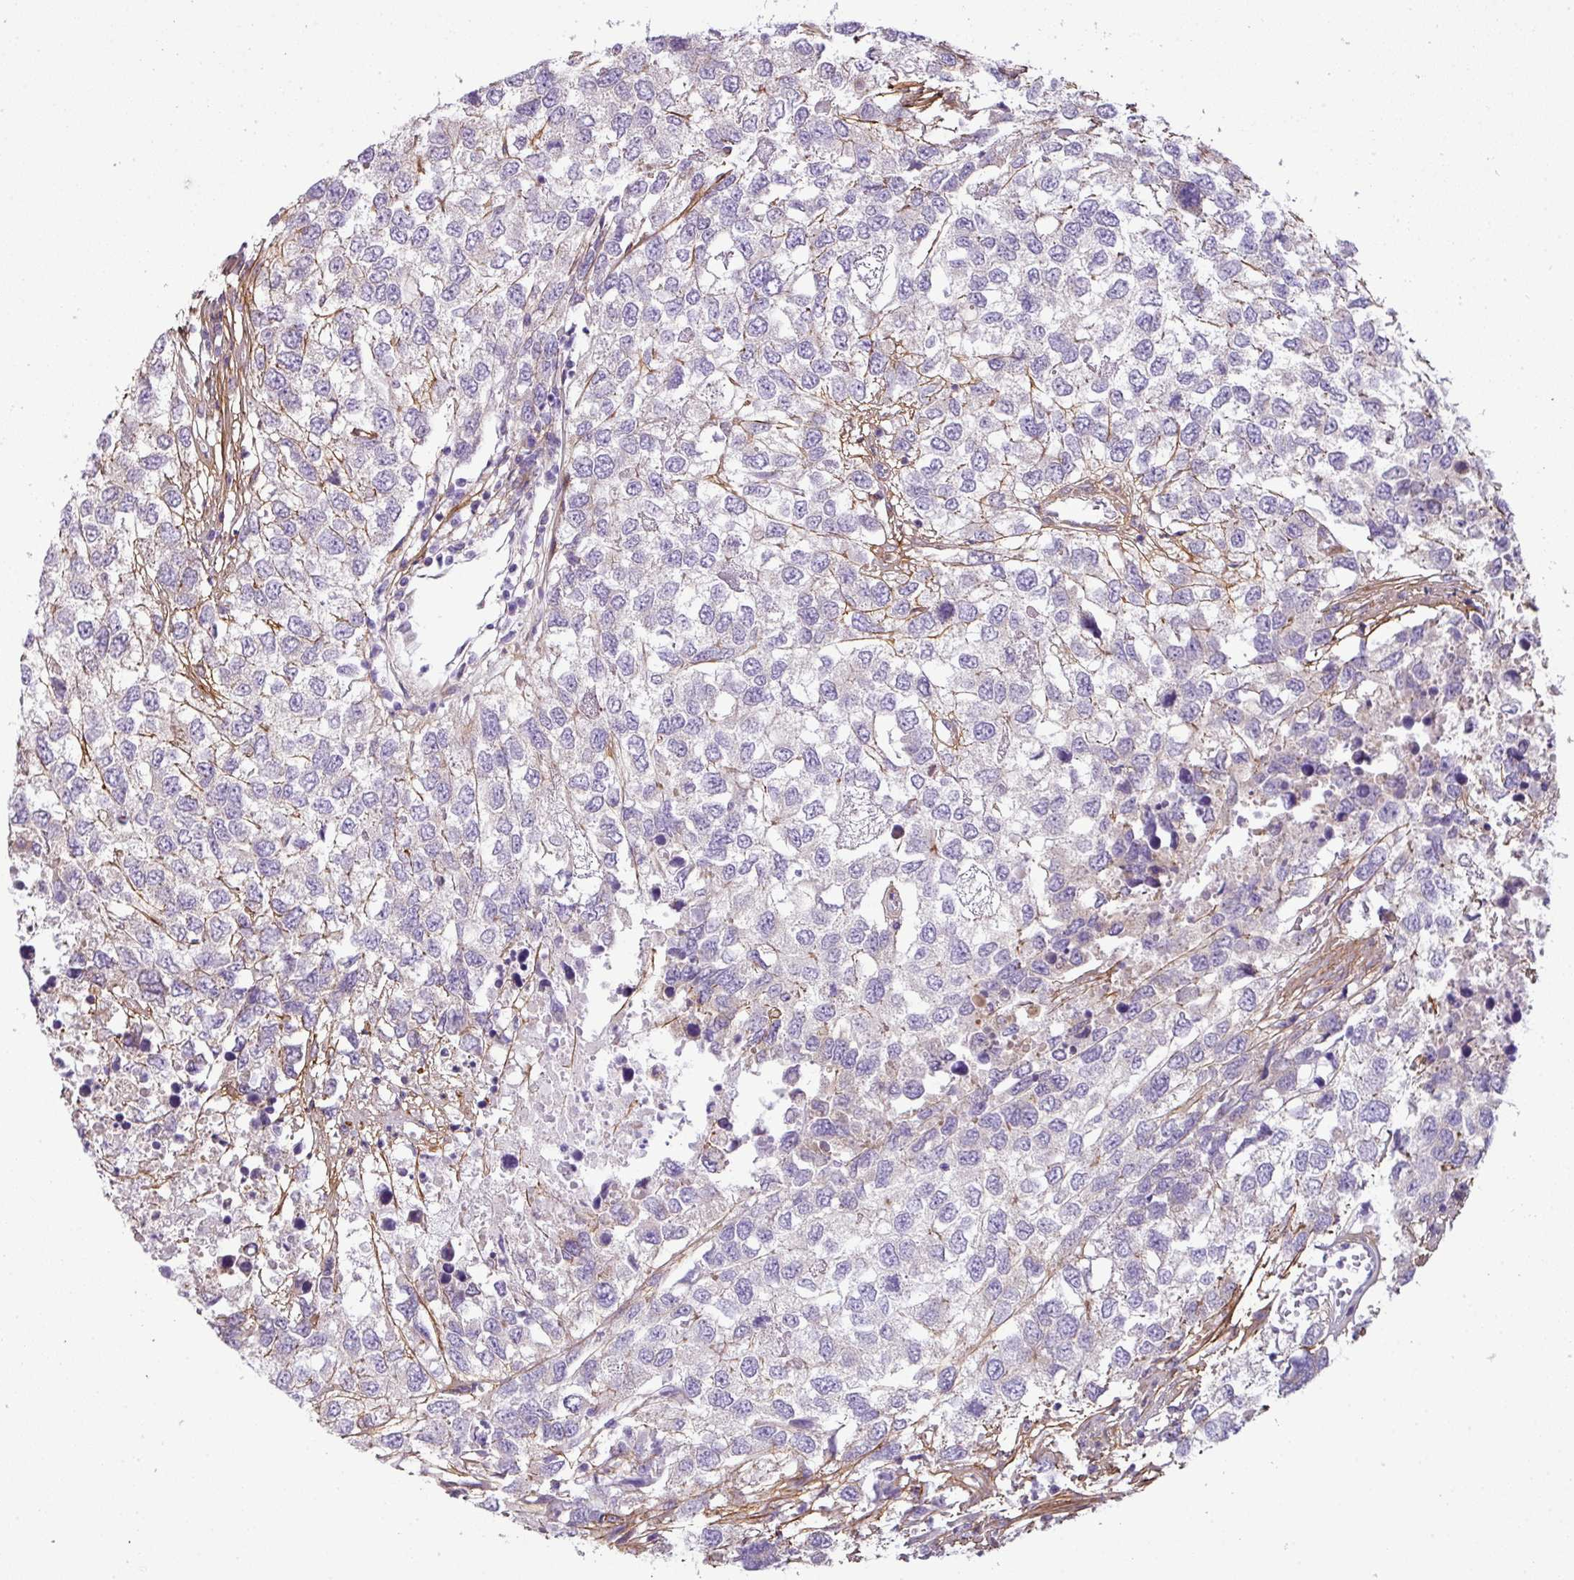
{"staining": {"intensity": "negative", "quantity": "none", "location": "none"}, "tissue": "testis cancer", "cell_type": "Tumor cells", "image_type": "cancer", "snomed": [{"axis": "morphology", "description": "Carcinoma, Embryonal, NOS"}, {"axis": "topography", "description": "Testis"}], "caption": "A micrograph of human testis cancer (embryonal carcinoma) is negative for staining in tumor cells.", "gene": "PARD6G", "patient": {"sex": "male", "age": 83}}